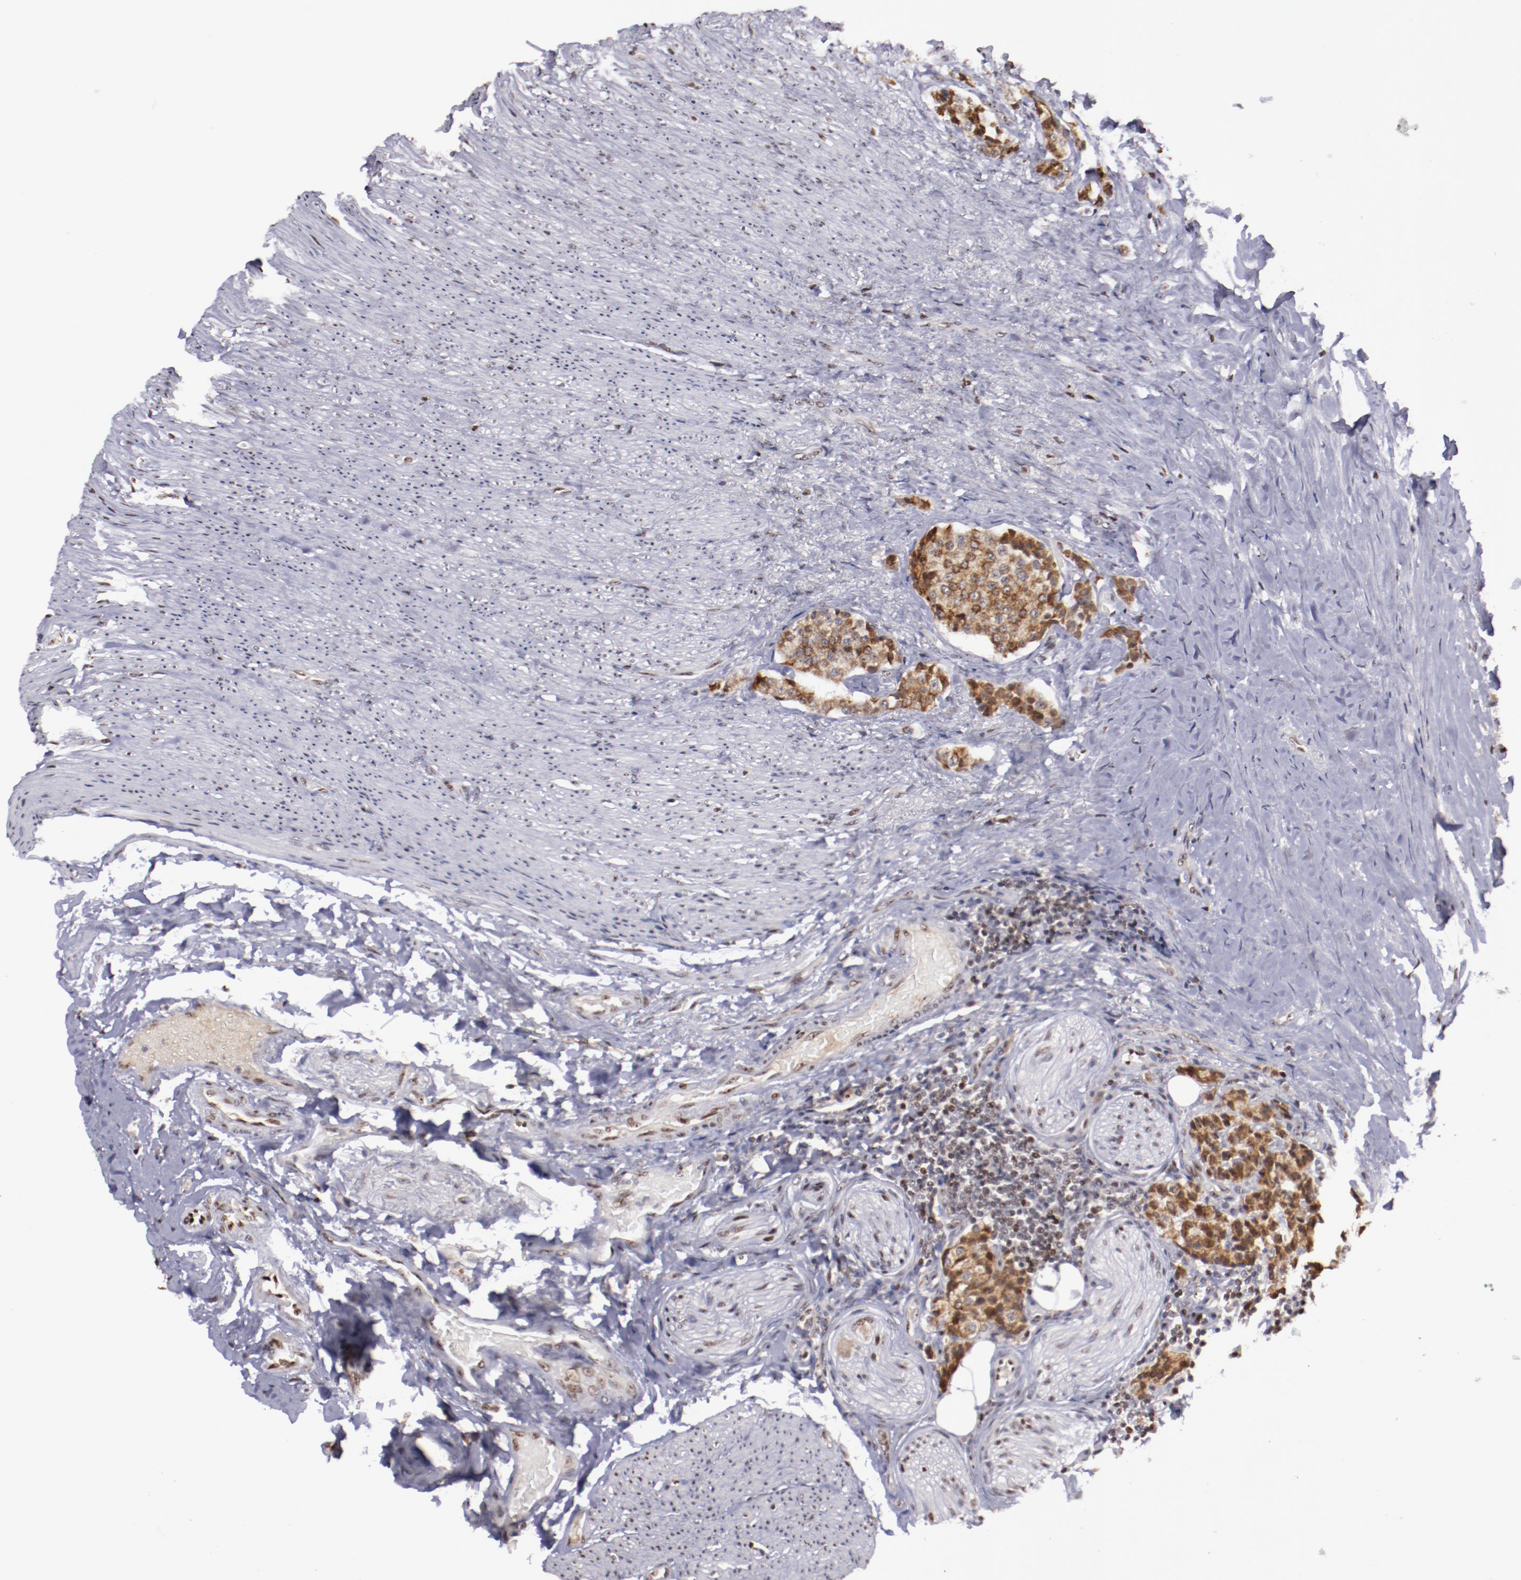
{"staining": {"intensity": "moderate", "quantity": ">75%", "location": "cytoplasmic/membranous,nuclear"}, "tissue": "carcinoid", "cell_type": "Tumor cells", "image_type": "cancer", "snomed": [{"axis": "morphology", "description": "Carcinoid, malignant, NOS"}, {"axis": "topography", "description": "Colon"}], "caption": "Moderate cytoplasmic/membranous and nuclear protein expression is appreciated in approximately >75% of tumor cells in carcinoid.", "gene": "DDX24", "patient": {"sex": "female", "age": 61}}